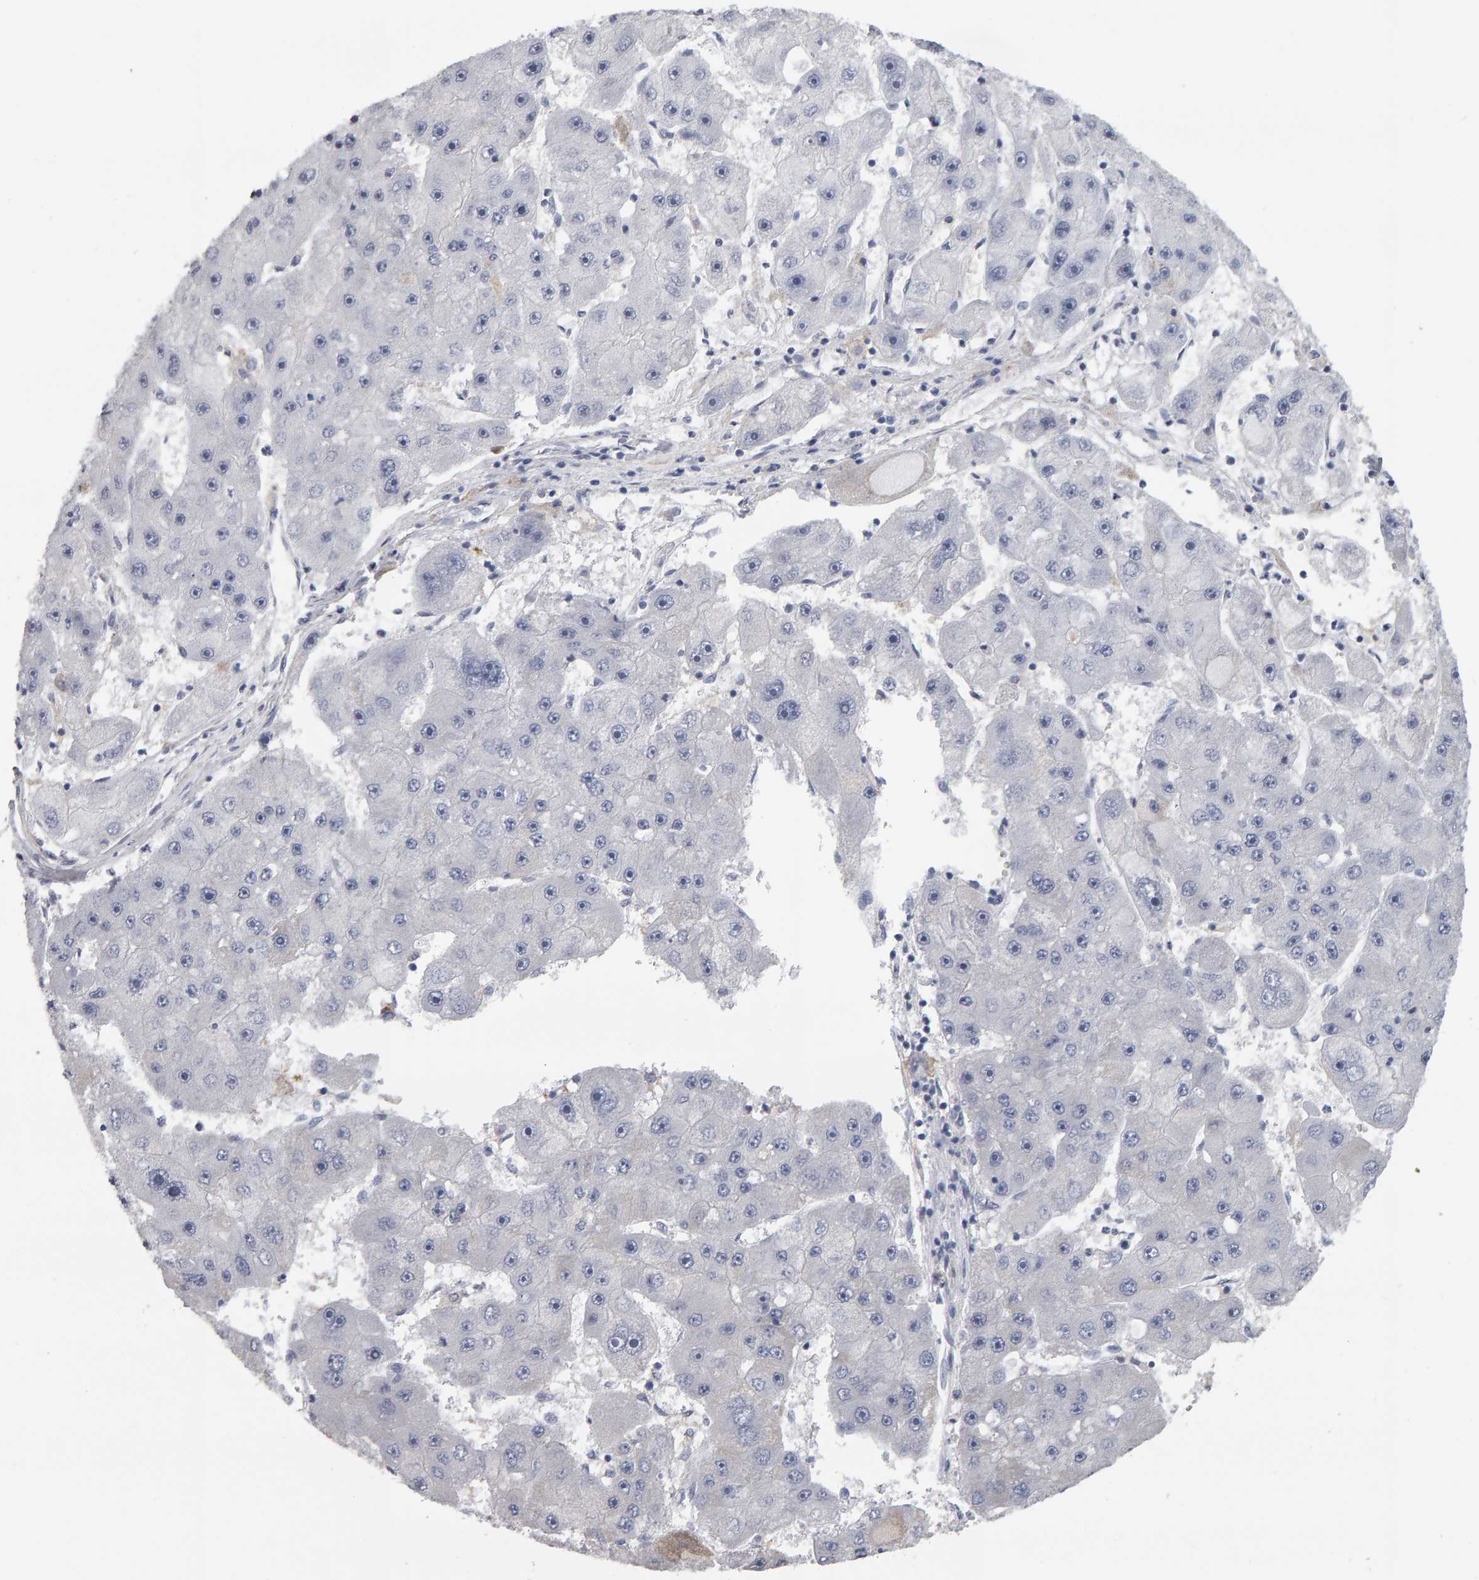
{"staining": {"intensity": "negative", "quantity": "none", "location": "none"}, "tissue": "liver cancer", "cell_type": "Tumor cells", "image_type": "cancer", "snomed": [{"axis": "morphology", "description": "Carcinoma, Hepatocellular, NOS"}, {"axis": "topography", "description": "Liver"}], "caption": "A micrograph of human liver cancer is negative for staining in tumor cells.", "gene": "CD38", "patient": {"sex": "female", "age": 61}}